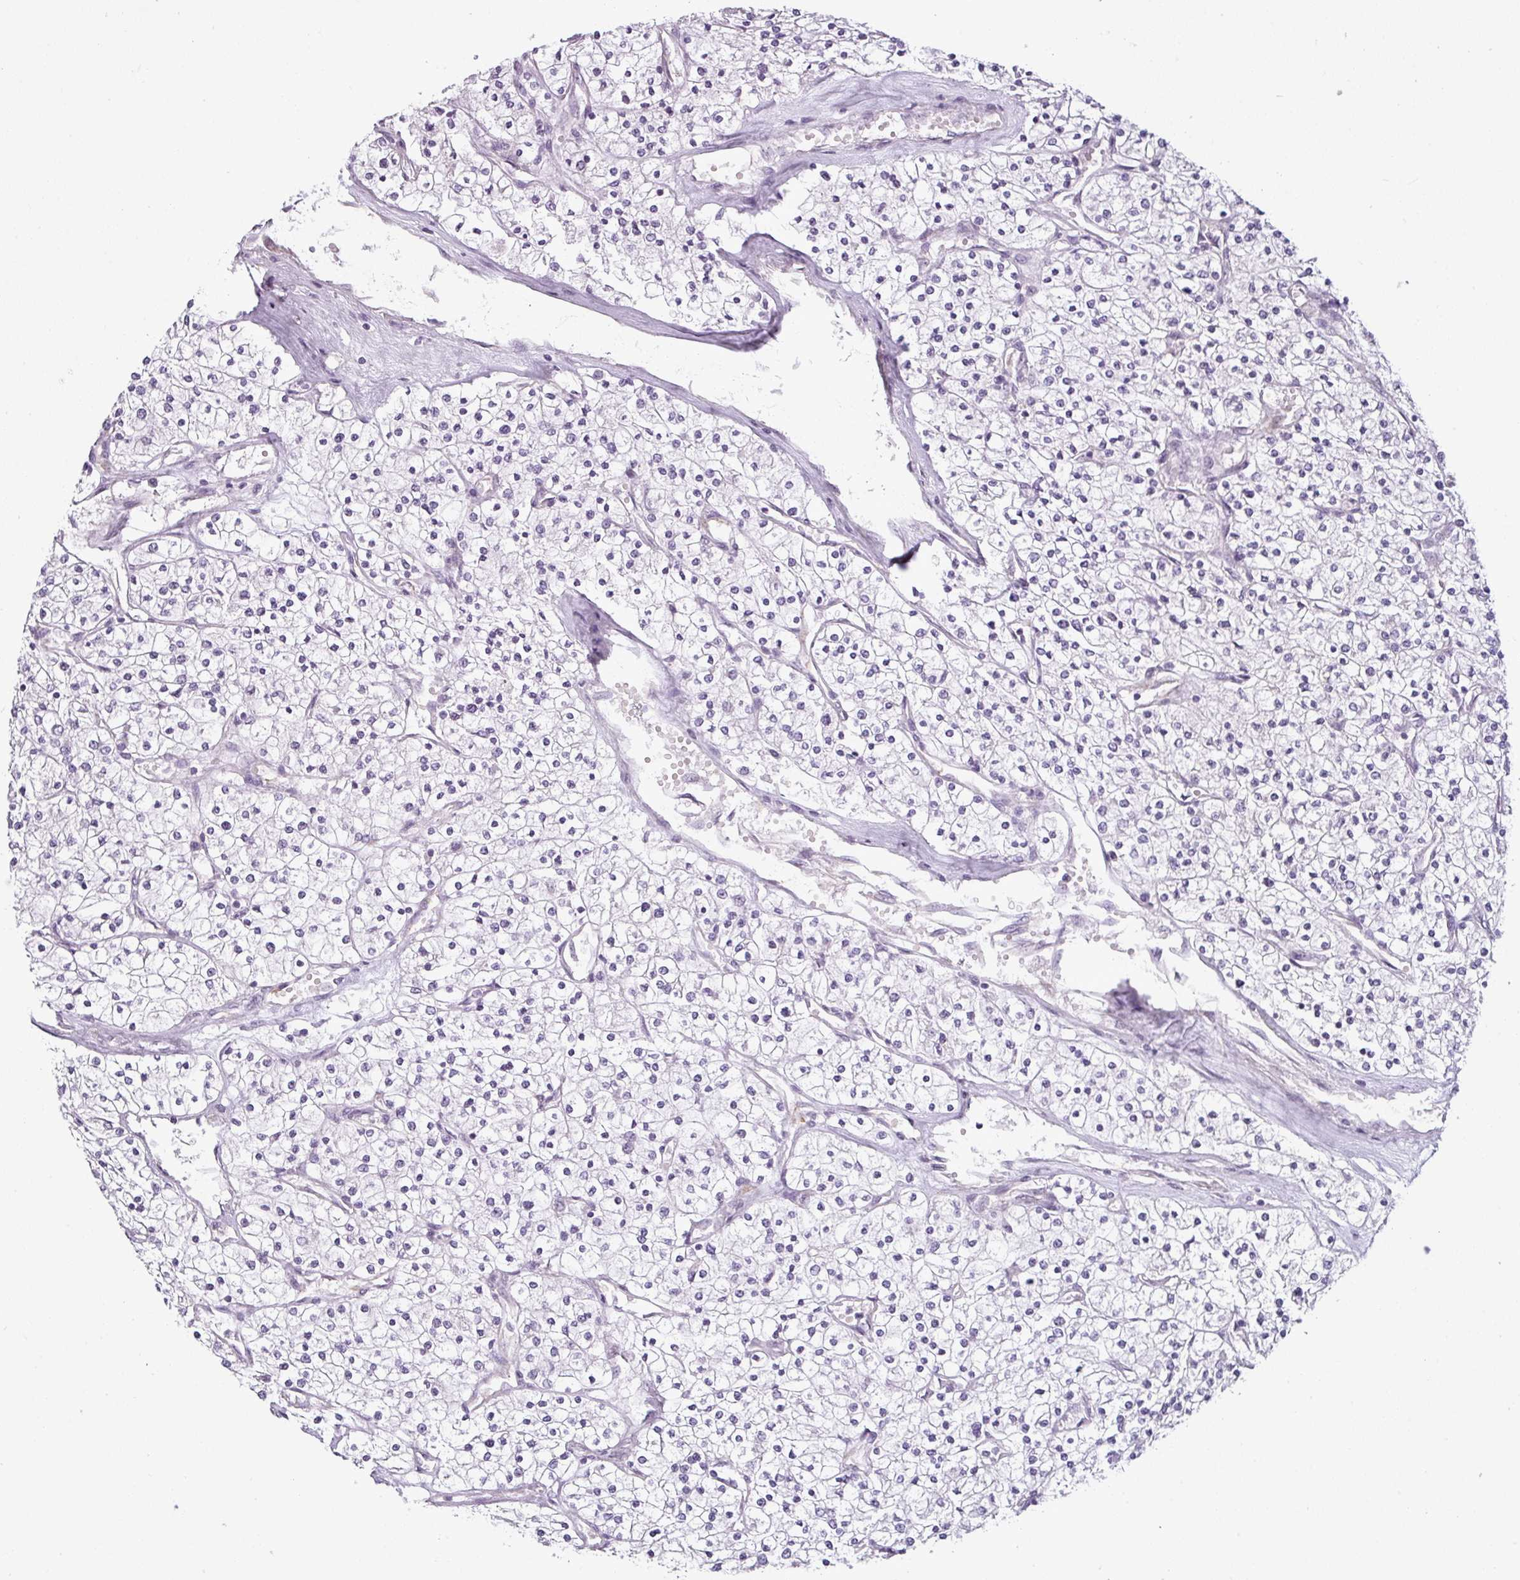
{"staining": {"intensity": "negative", "quantity": "none", "location": "none"}, "tissue": "renal cancer", "cell_type": "Tumor cells", "image_type": "cancer", "snomed": [{"axis": "morphology", "description": "Adenocarcinoma, NOS"}, {"axis": "topography", "description": "Kidney"}], "caption": "An immunohistochemistry photomicrograph of adenocarcinoma (renal) is shown. There is no staining in tumor cells of adenocarcinoma (renal).", "gene": "OR52D1", "patient": {"sex": "male", "age": 80}}